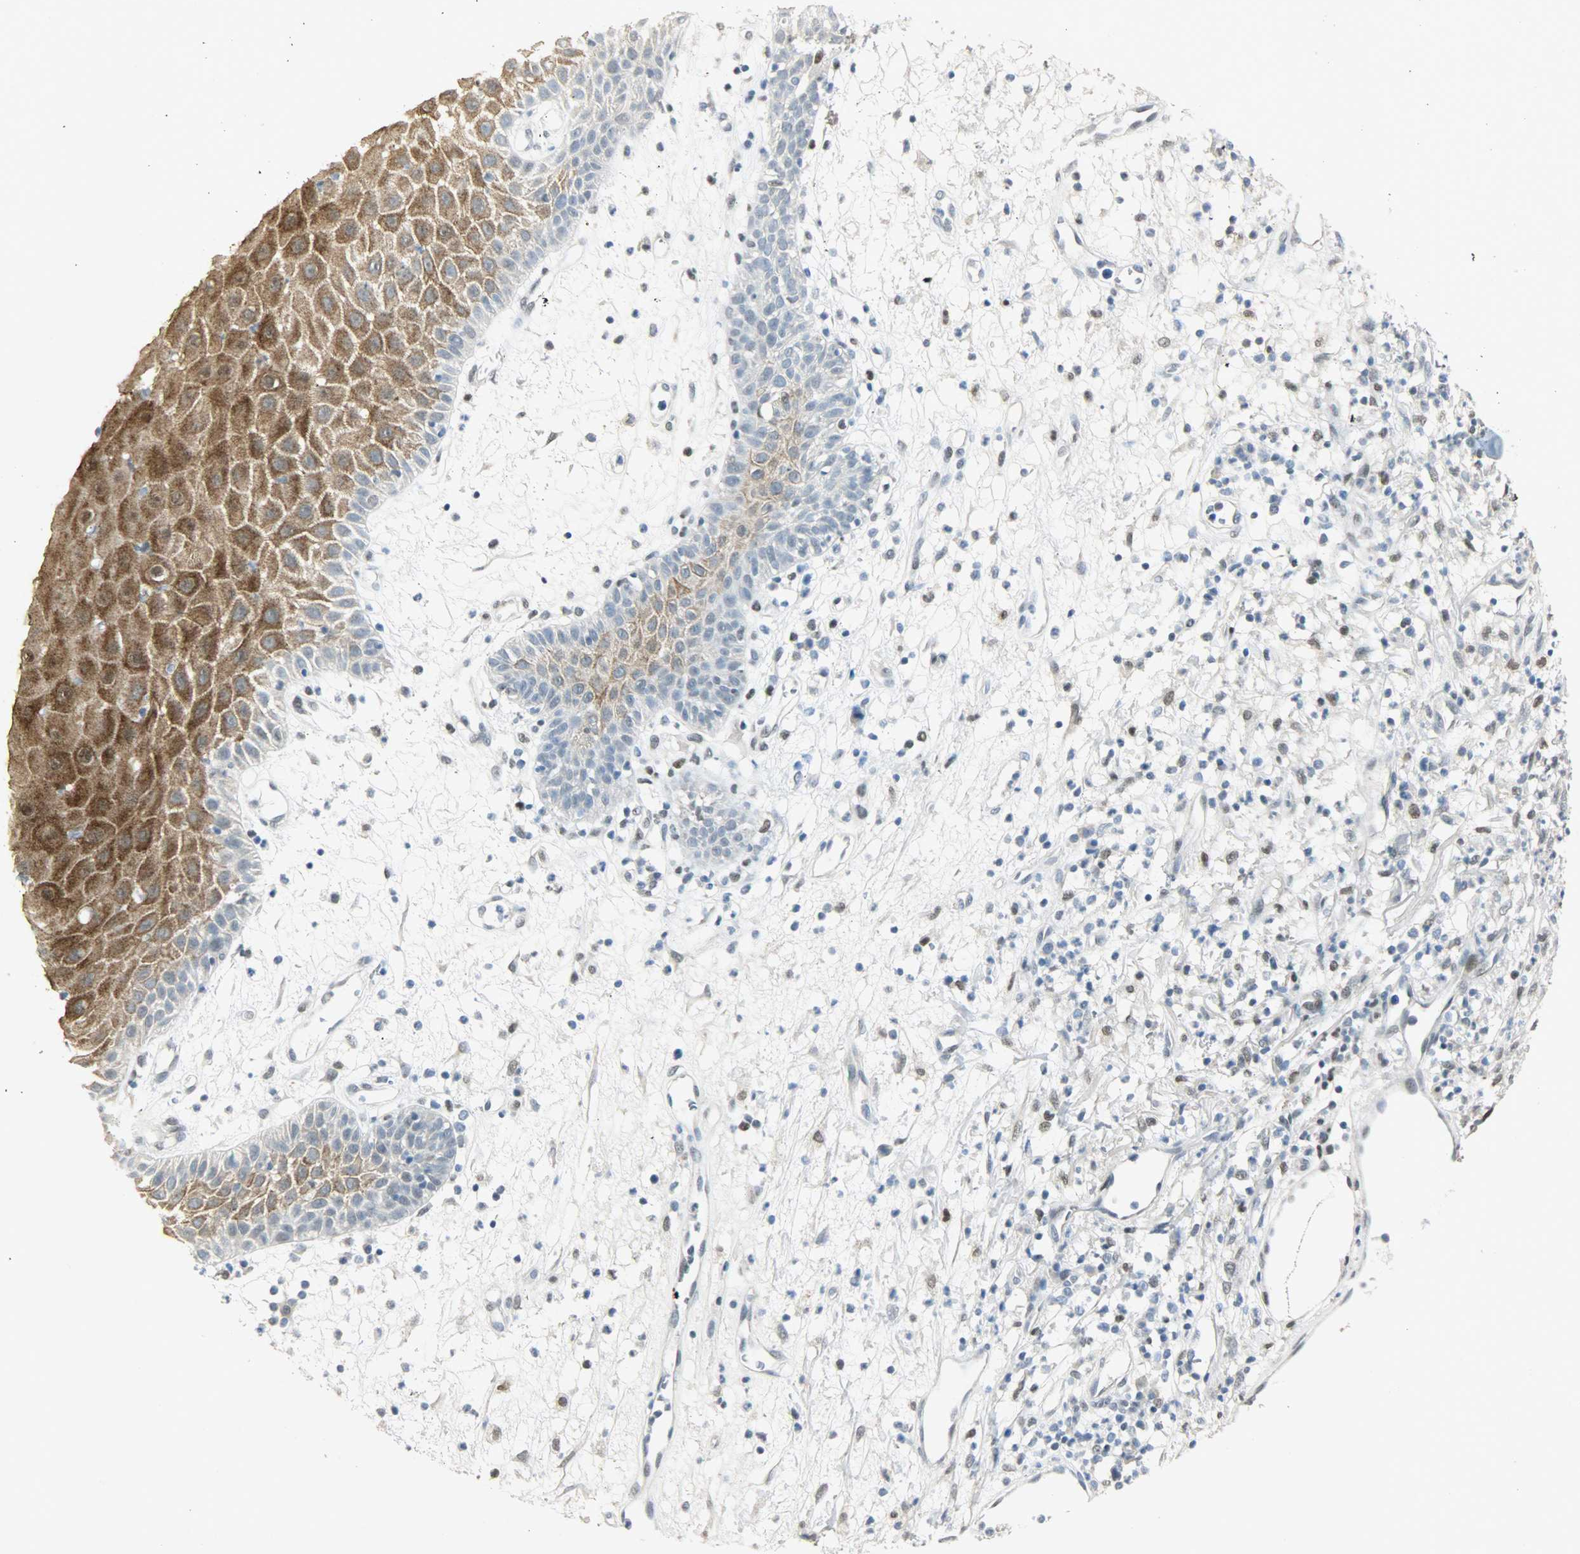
{"staining": {"intensity": "strong", "quantity": ">75%", "location": "cytoplasmic/membranous,nuclear"}, "tissue": "skin cancer", "cell_type": "Tumor cells", "image_type": "cancer", "snomed": [{"axis": "morphology", "description": "Squamous cell carcinoma, NOS"}, {"axis": "topography", "description": "Skin"}], "caption": "Immunohistochemical staining of human skin squamous cell carcinoma demonstrates high levels of strong cytoplasmic/membranous and nuclear protein positivity in approximately >75% of tumor cells. (Stains: DAB (3,3'-diaminobenzidine) in brown, nuclei in blue, Microscopy: brightfield microscopy at high magnification).", "gene": "PPARG", "patient": {"sex": "female", "age": 78}}